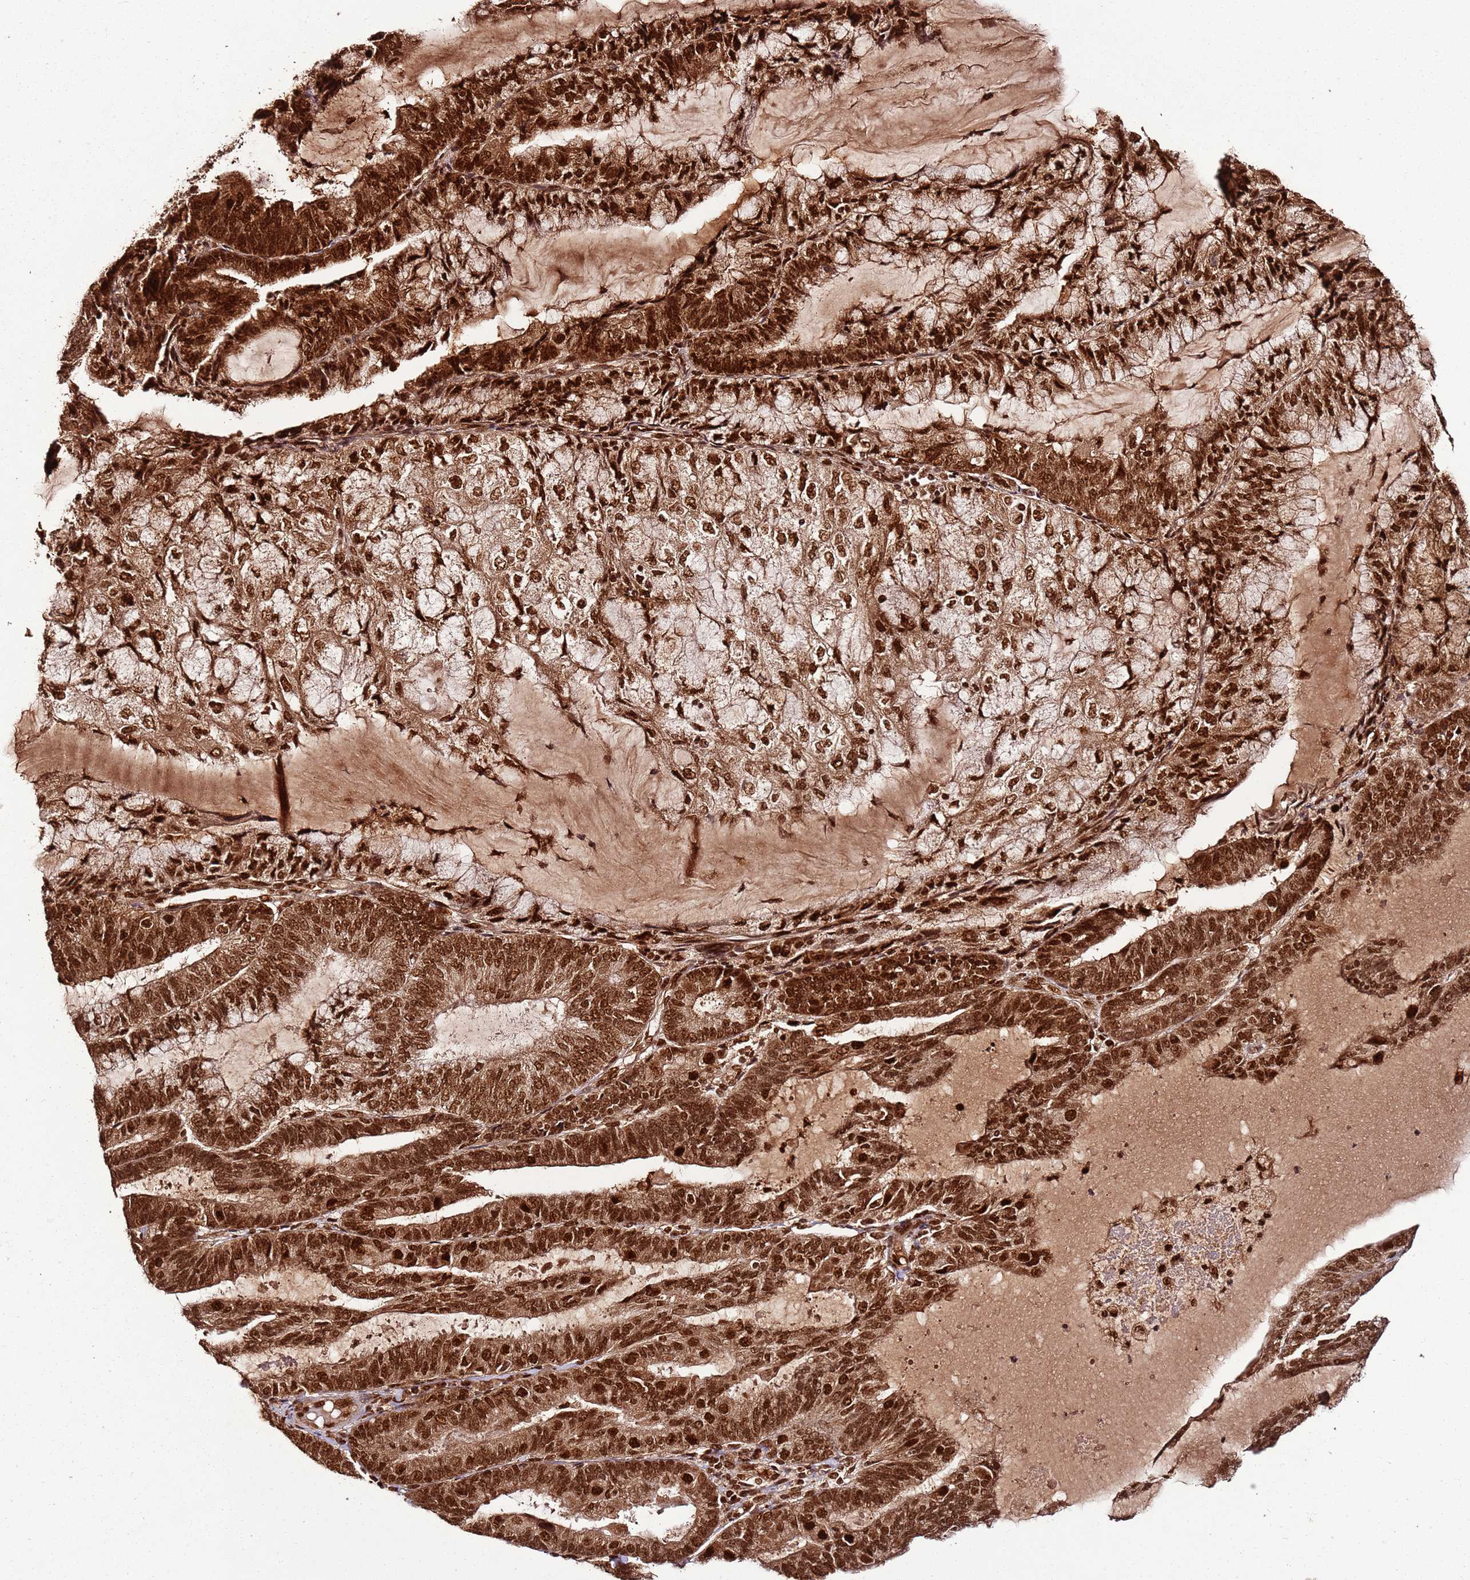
{"staining": {"intensity": "strong", "quantity": ">75%", "location": "nuclear"}, "tissue": "endometrial cancer", "cell_type": "Tumor cells", "image_type": "cancer", "snomed": [{"axis": "morphology", "description": "Adenocarcinoma, NOS"}, {"axis": "topography", "description": "Endometrium"}], "caption": "Adenocarcinoma (endometrial) was stained to show a protein in brown. There is high levels of strong nuclear positivity in about >75% of tumor cells.", "gene": "XRN2", "patient": {"sex": "female", "age": 81}}